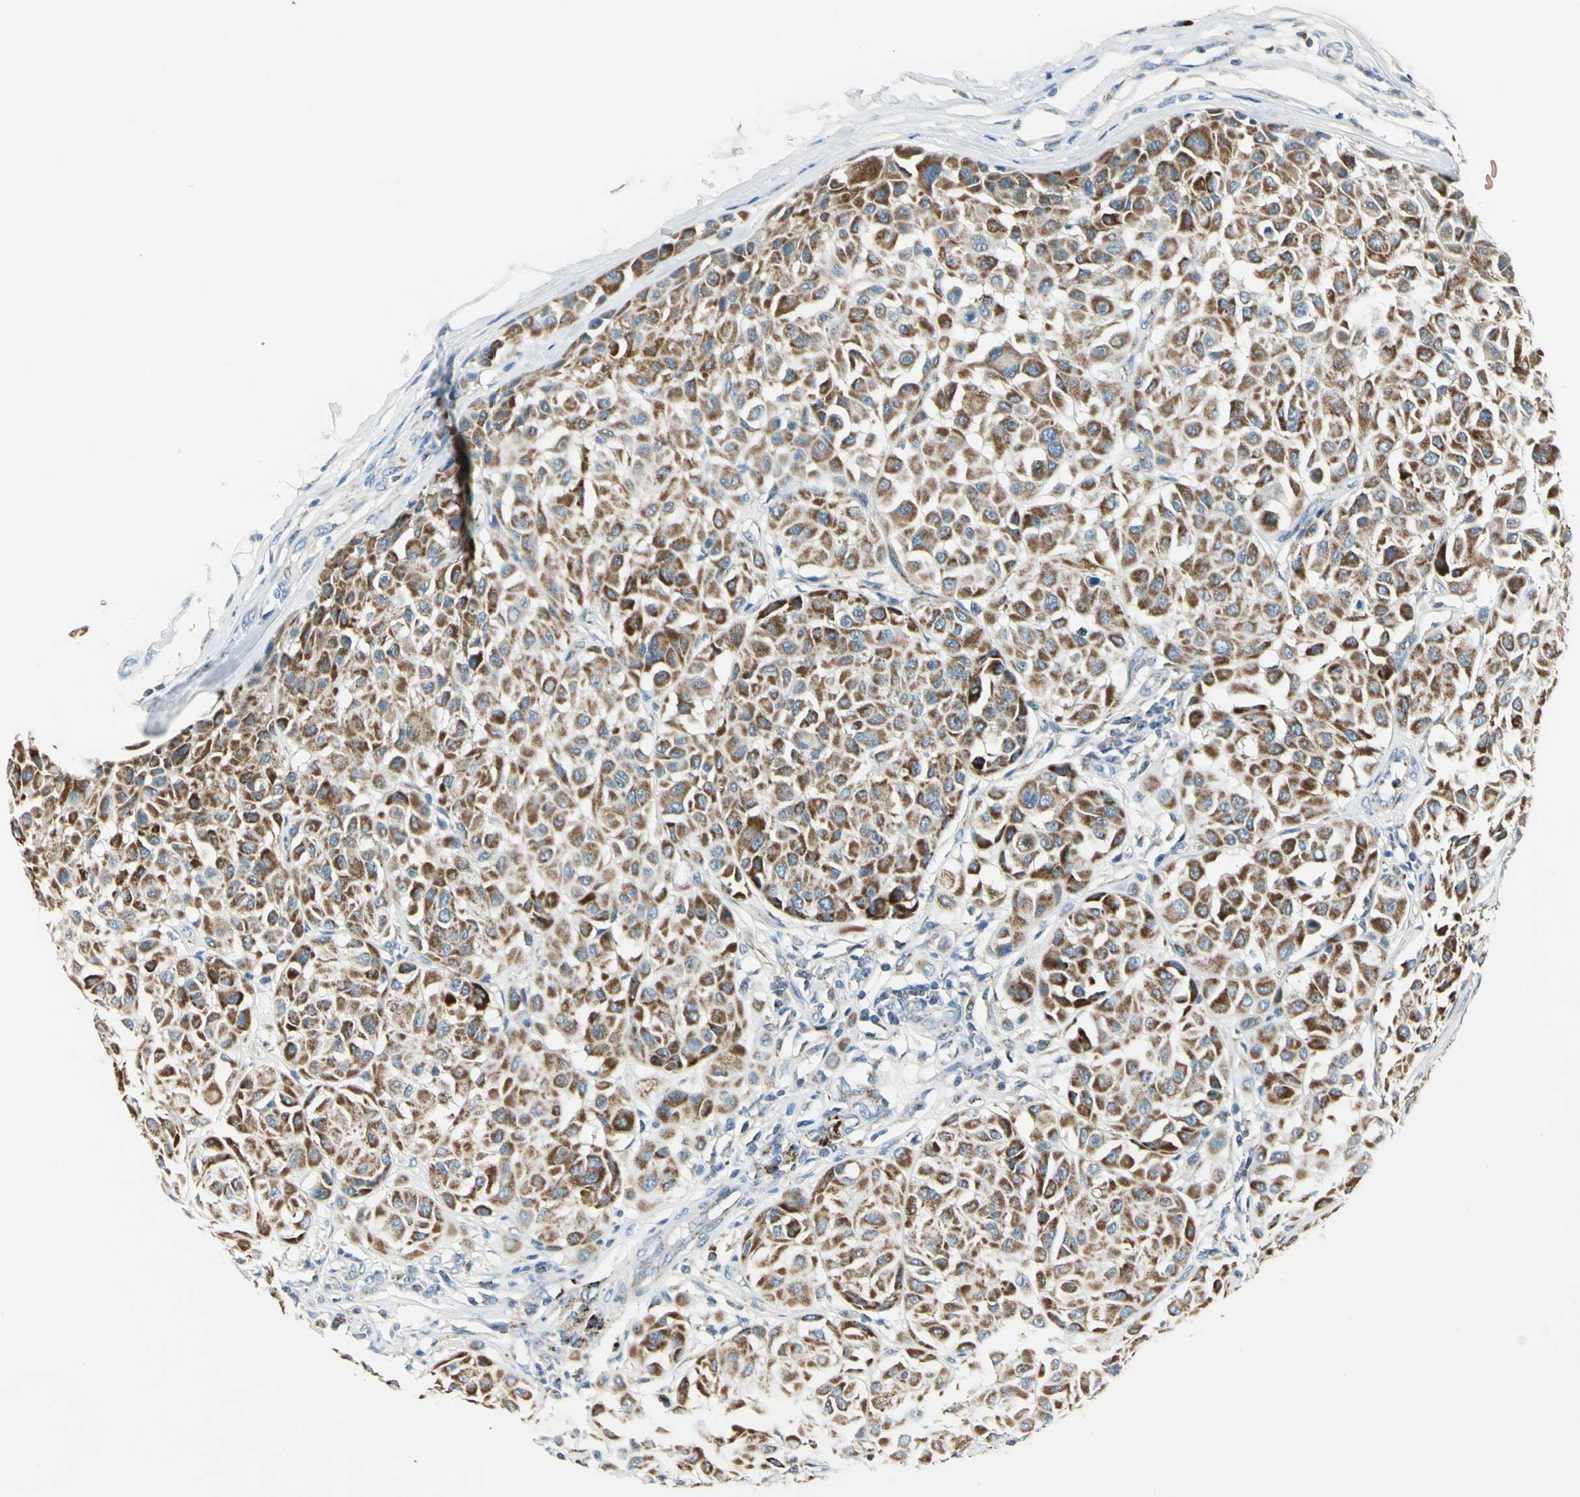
{"staining": {"intensity": "strong", "quantity": ">75%", "location": "cytoplasmic/membranous"}, "tissue": "melanoma", "cell_type": "Tumor cells", "image_type": "cancer", "snomed": [{"axis": "morphology", "description": "Malignant melanoma, Metastatic site"}, {"axis": "topography", "description": "Soft tissue"}], "caption": "Protein expression analysis of melanoma displays strong cytoplasmic/membranous positivity in about >75% of tumor cells.", "gene": "ACADM", "patient": {"sex": "male", "age": 41}}